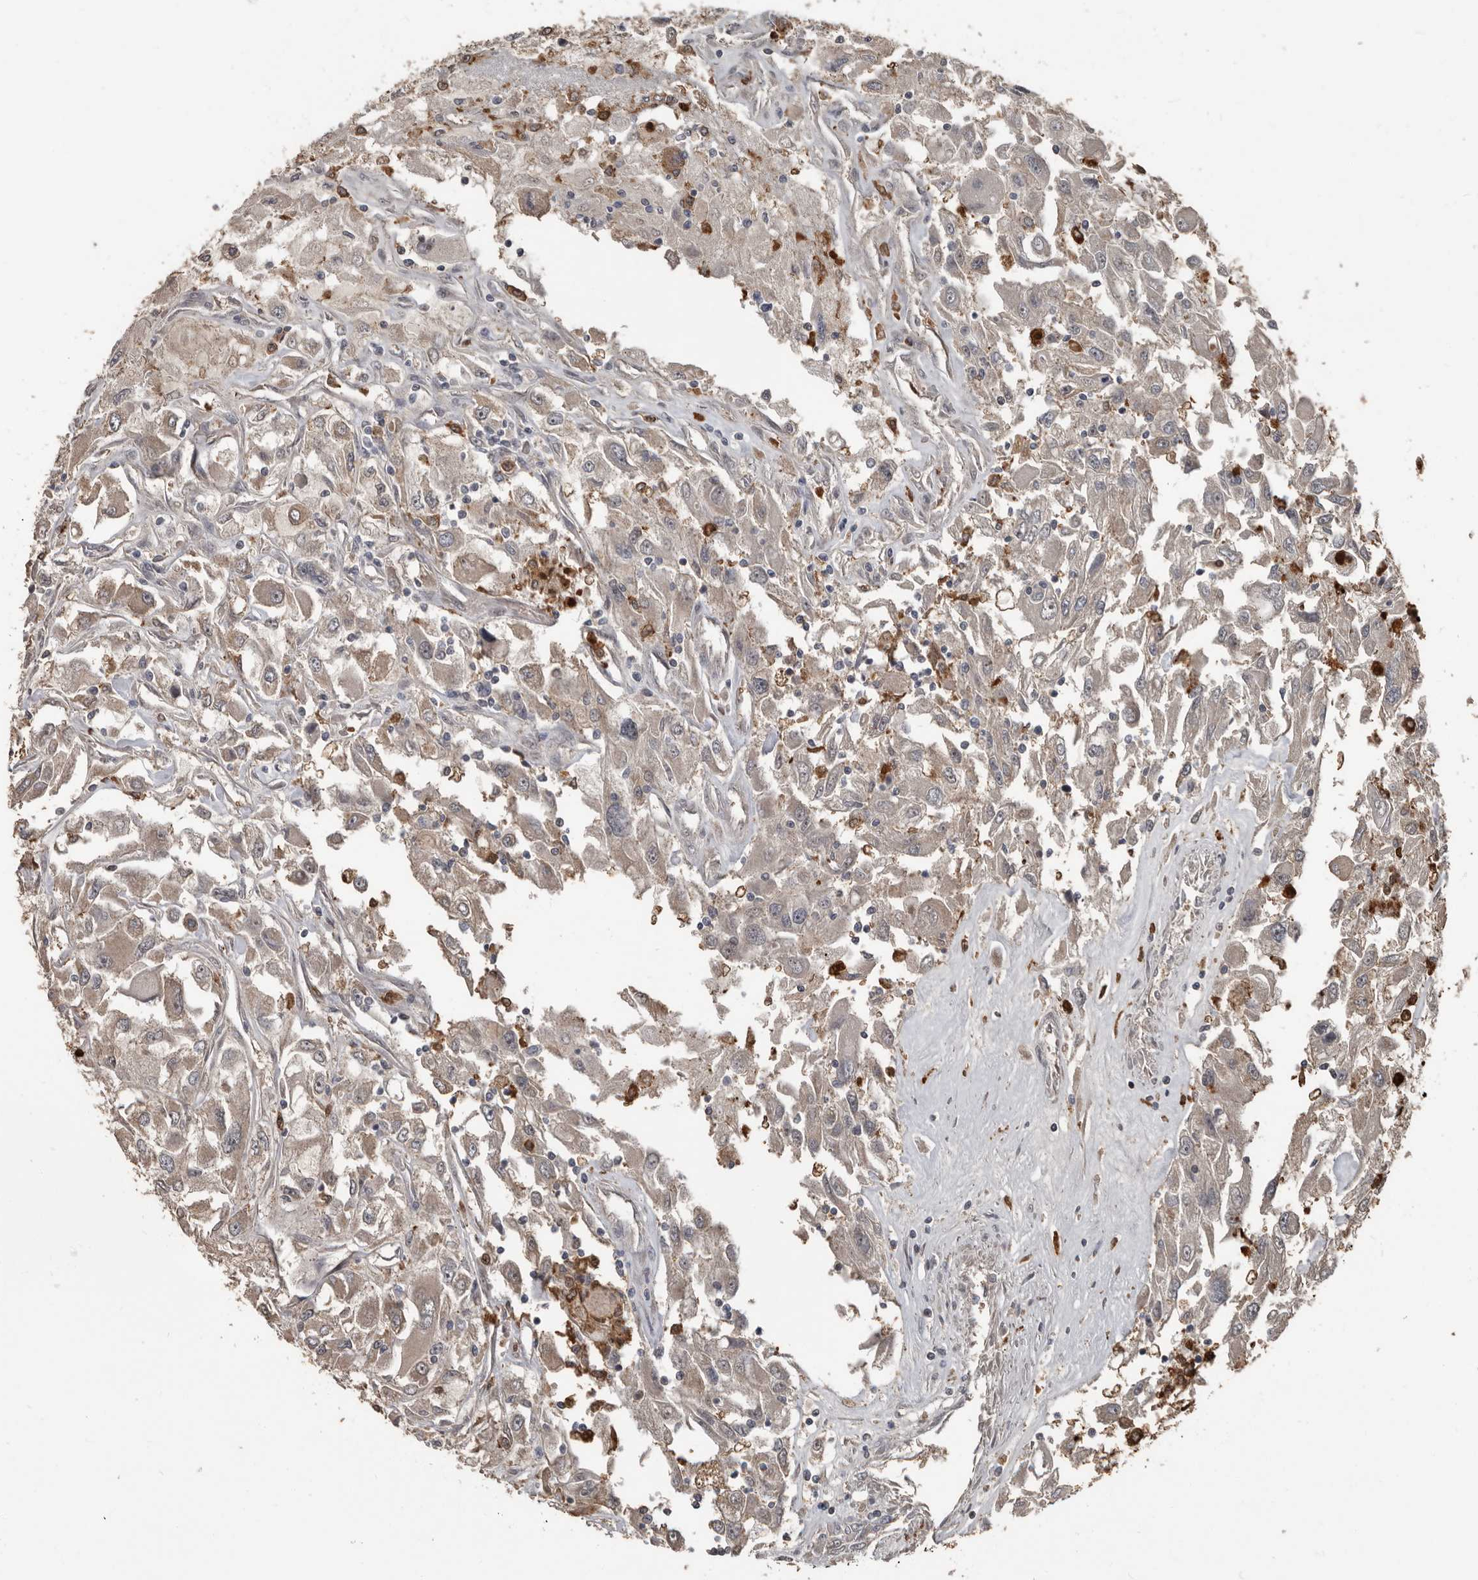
{"staining": {"intensity": "weak", "quantity": "<25%", "location": "cytoplasmic/membranous"}, "tissue": "renal cancer", "cell_type": "Tumor cells", "image_type": "cancer", "snomed": [{"axis": "morphology", "description": "Adenocarcinoma, NOS"}, {"axis": "topography", "description": "Kidney"}], "caption": "IHC photomicrograph of human renal adenocarcinoma stained for a protein (brown), which shows no positivity in tumor cells. (IHC, brightfield microscopy, high magnification).", "gene": "FSBP", "patient": {"sex": "female", "age": 52}}